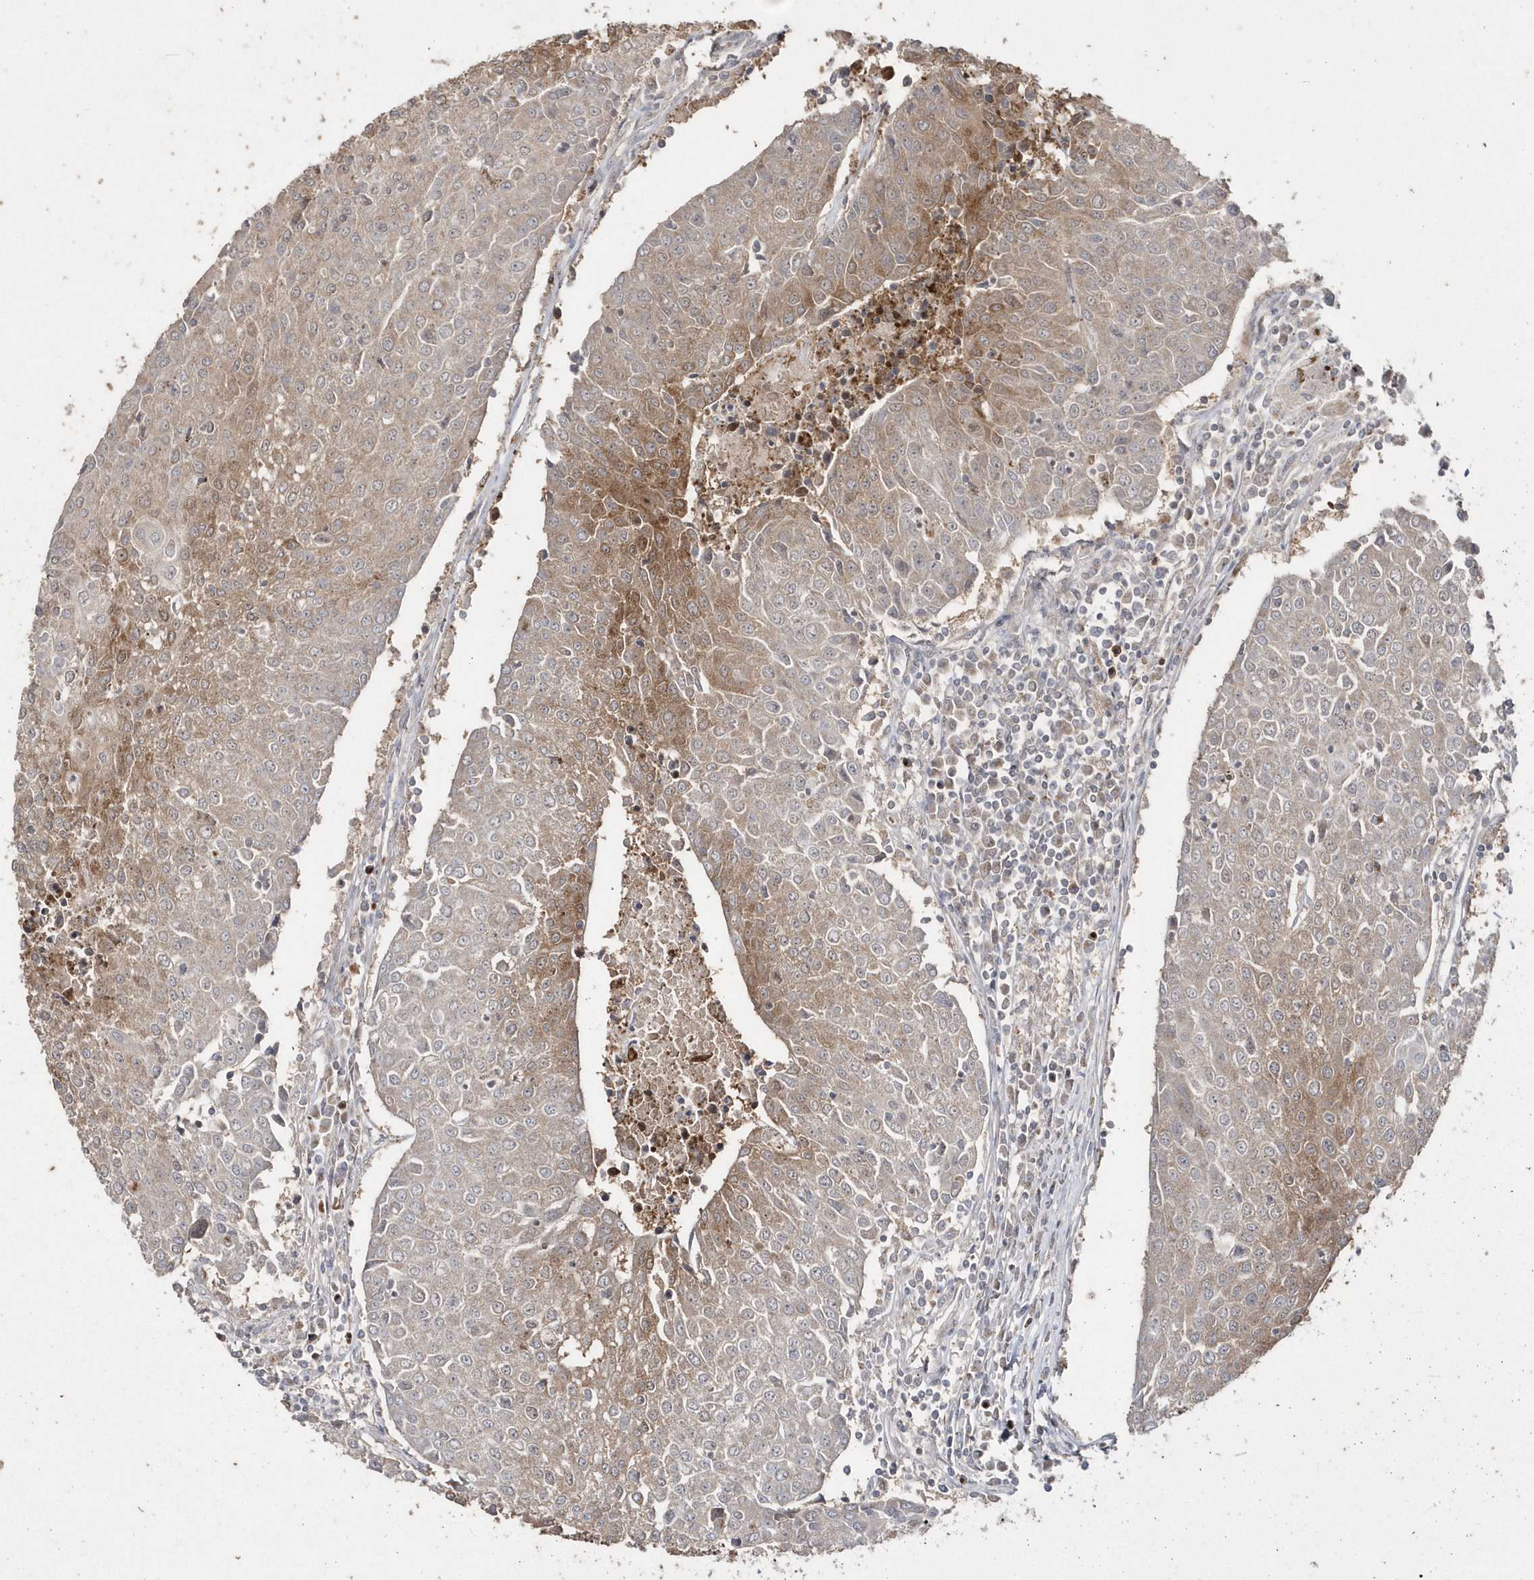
{"staining": {"intensity": "moderate", "quantity": "25%-75%", "location": "cytoplasmic/membranous"}, "tissue": "urothelial cancer", "cell_type": "Tumor cells", "image_type": "cancer", "snomed": [{"axis": "morphology", "description": "Urothelial carcinoma, High grade"}, {"axis": "topography", "description": "Urinary bladder"}], "caption": "Urothelial cancer stained for a protein demonstrates moderate cytoplasmic/membranous positivity in tumor cells. Using DAB (brown) and hematoxylin (blue) stains, captured at high magnification using brightfield microscopy.", "gene": "GEMIN6", "patient": {"sex": "female", "age": 85}}